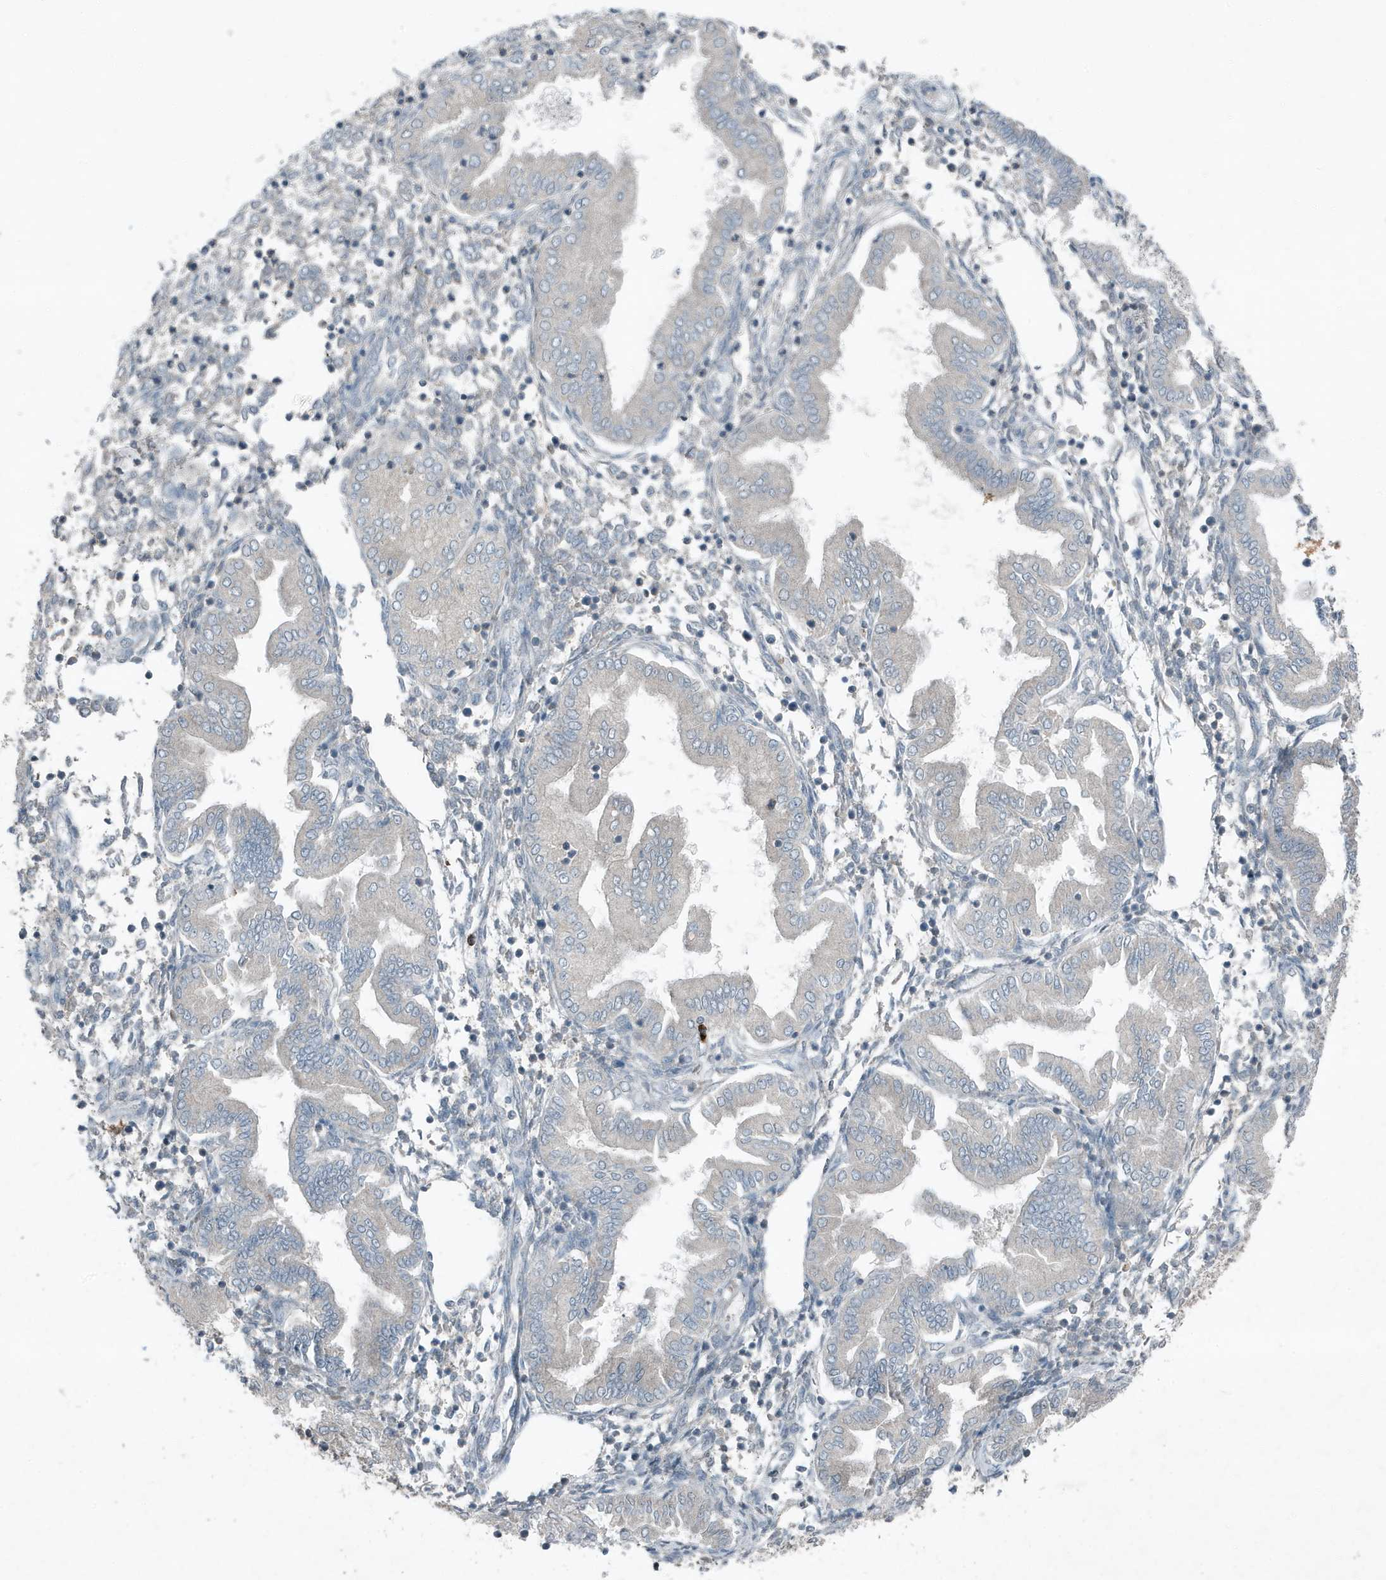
{"staining": {"intensity": "moderate", "quantity": "<25%", "location": "cytoplasmic/membranous"}, "tissue": "endometrium", "cell_type": "Cells in endometrial stroma", "image_type": "normal", "snomed": [{"axis": "morphology", "description": "Normal tissue, NOS"}, {"axis": "topography", "description": "Endometrium"}], "caption": "Protein positivity by immunohistochemistry (IHC) demonstrates moderate cytoplasmic/membranous staining in approximately <25% of cells in endometrial stroma in benign endometrium.", "gene": "DAPP1", "patient": {"sex": "female", "age": 53}}